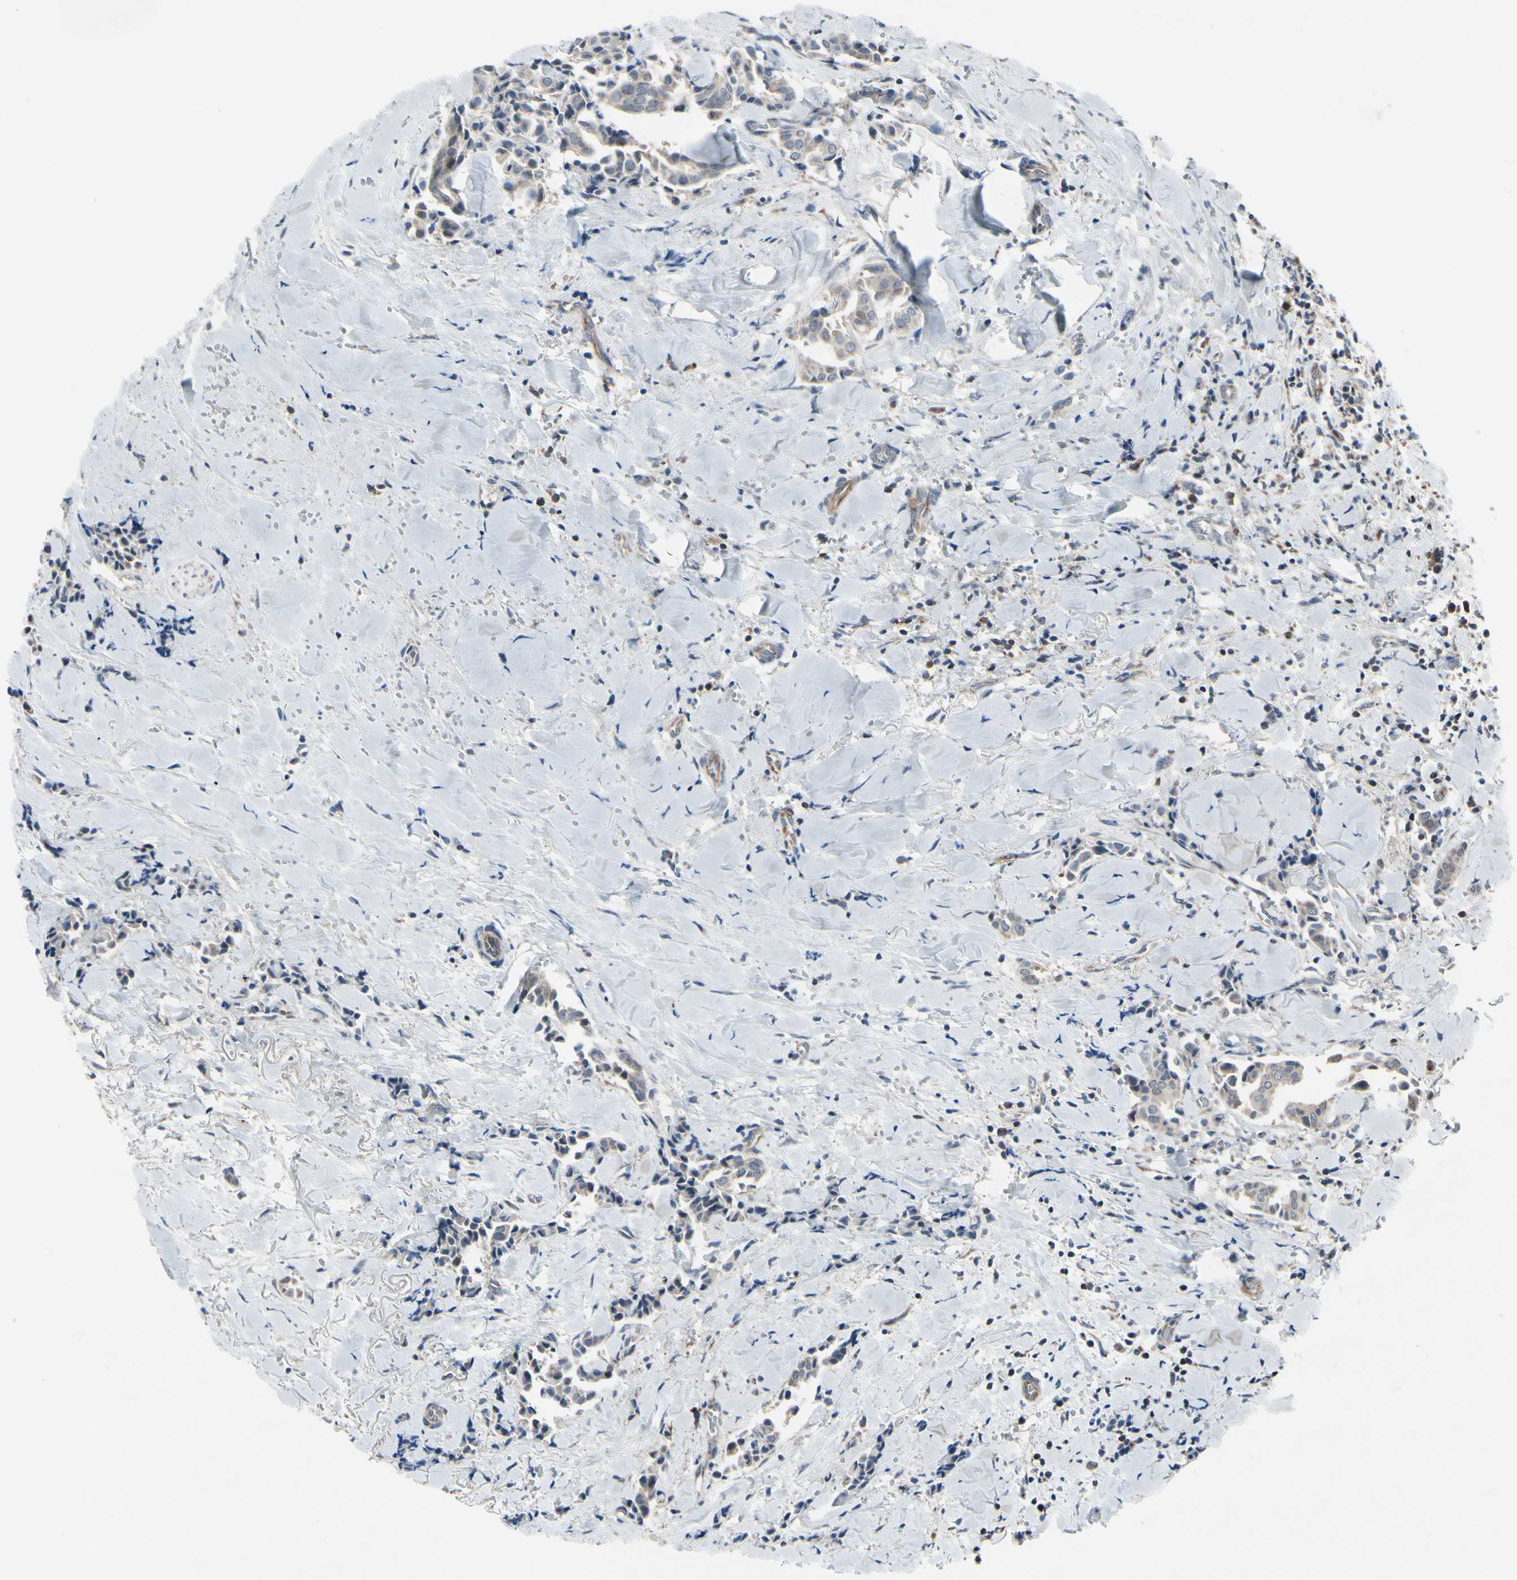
{"staining": {"intensity": "weak", "quantity": ">75%", "location": "cytoplasmic/membranous"}, "tissue": "head and neck cancer", "cell_type": "Tumor cells", "image_type": "cancer", "snomed": [{"axis": "morphology", "description": "Adenocarcinoma, NOS"}, {"axis": "topography", "description": "Salivary gland"}, {"axis": "topography", "description": "Head-Neck"}], "caption": "Protein analysis of adenocarcinoma (head and neck) tissue reveals weak cytoplasmic/membranous expression in approximately >75% of tumor cells.", "gene": "CPT1A", "patient": {"sex": "female", "age": 59}}